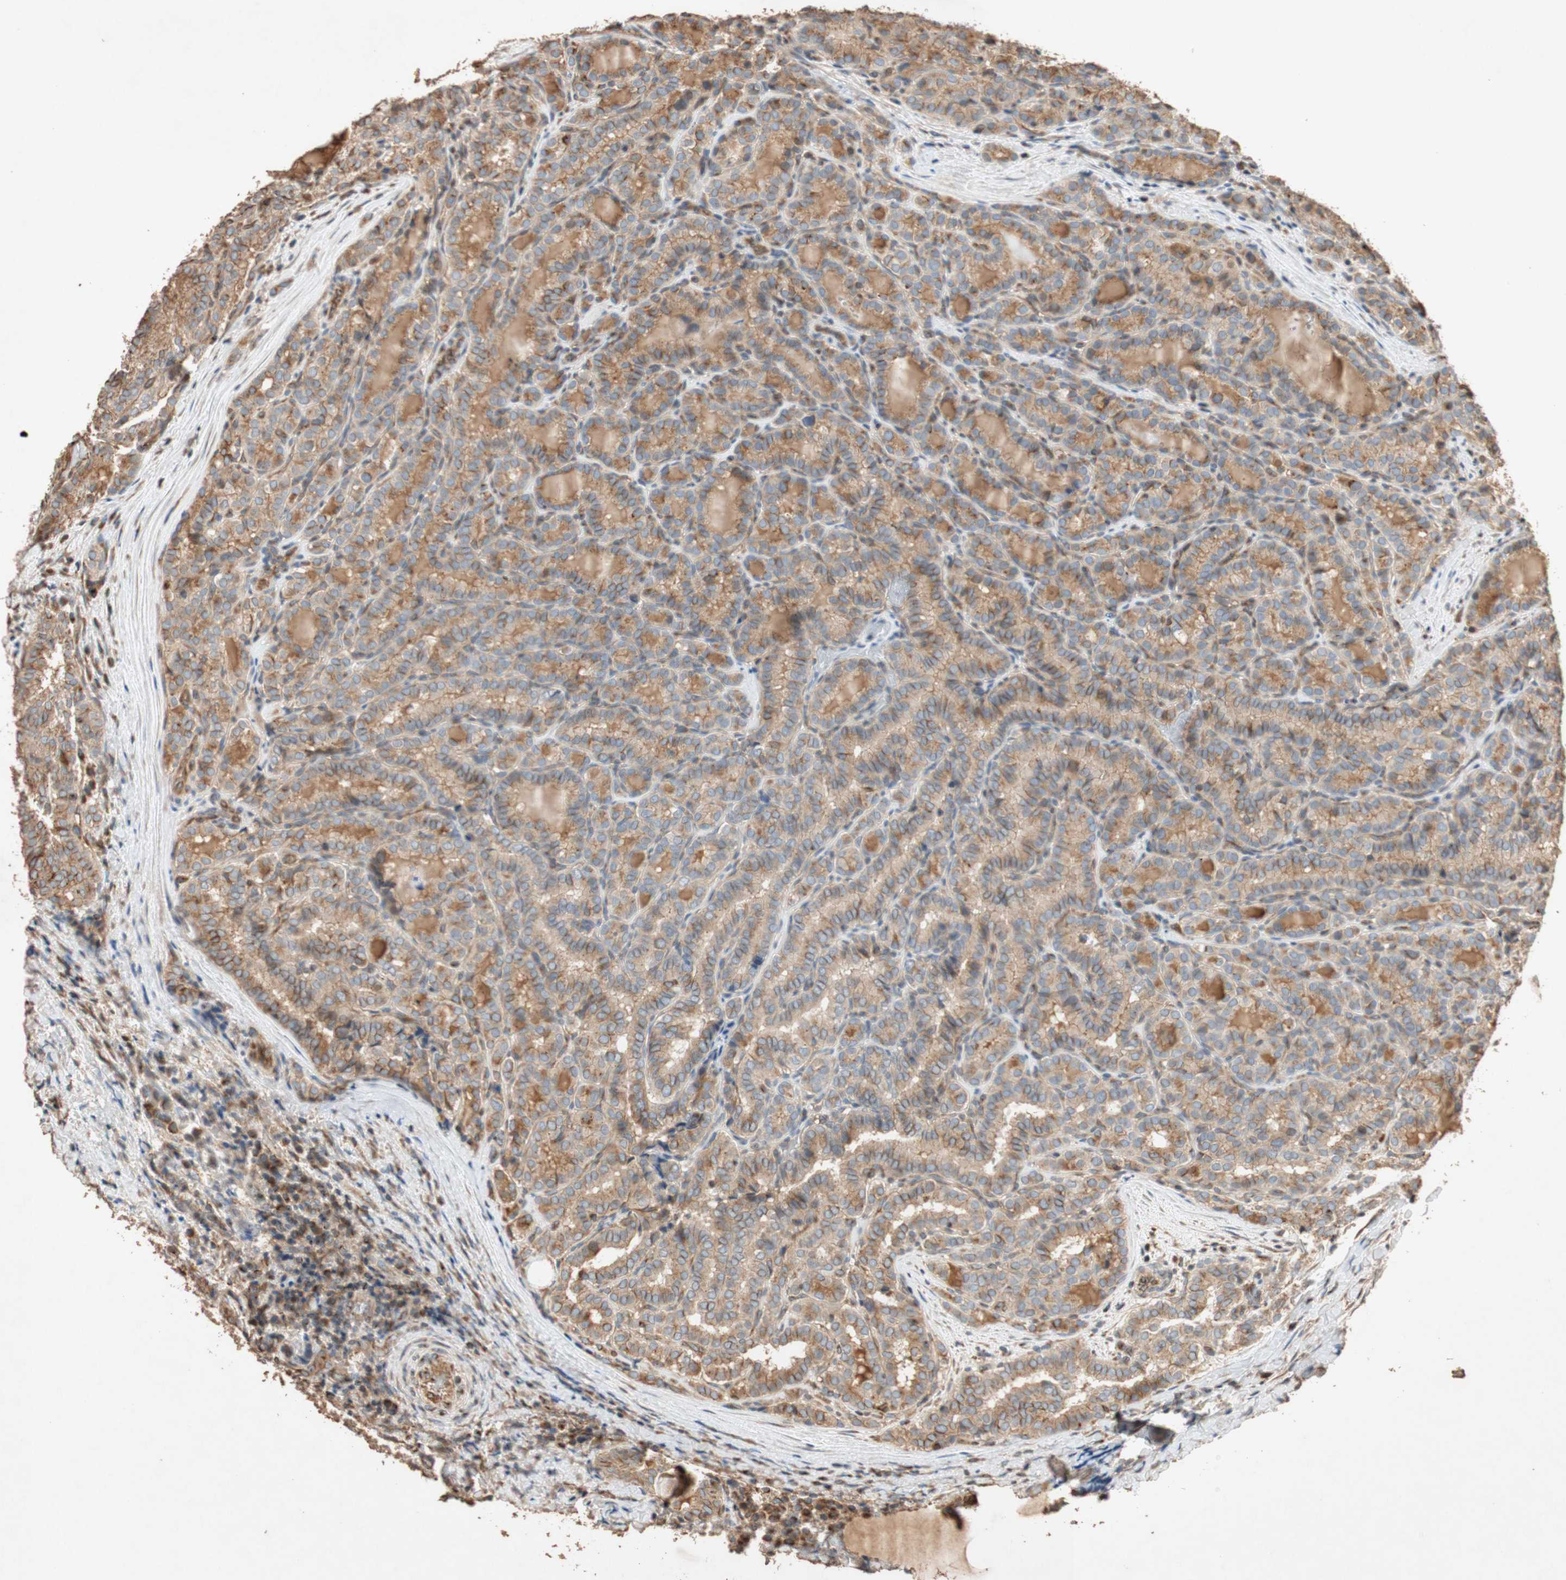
{"staining": {"intensity": "weak", "quantity": ">75%", "location": "cytoplasmic/membranous"}, "tissue": "thyroid cancer", "cell_type": "Tumor cells", "image_type": "cancer", "snomed": [{"axis": "morphology", "description": "Normal tissue, NOS"}, {"axis": "morphology", "description": "Papillary adenocarcinoma, NOS"}, {"axis": "topography", "description": "Thyroid gland"}], "caption": "Immunohistochemical staining of thyroid papillary adenocarcinoma displays low levels of weak cytoplasmic/membranous expression in approximately >75% of tumor cells.", "gene": "TUBB", "patient": {"sex": "female", "age": 30}}